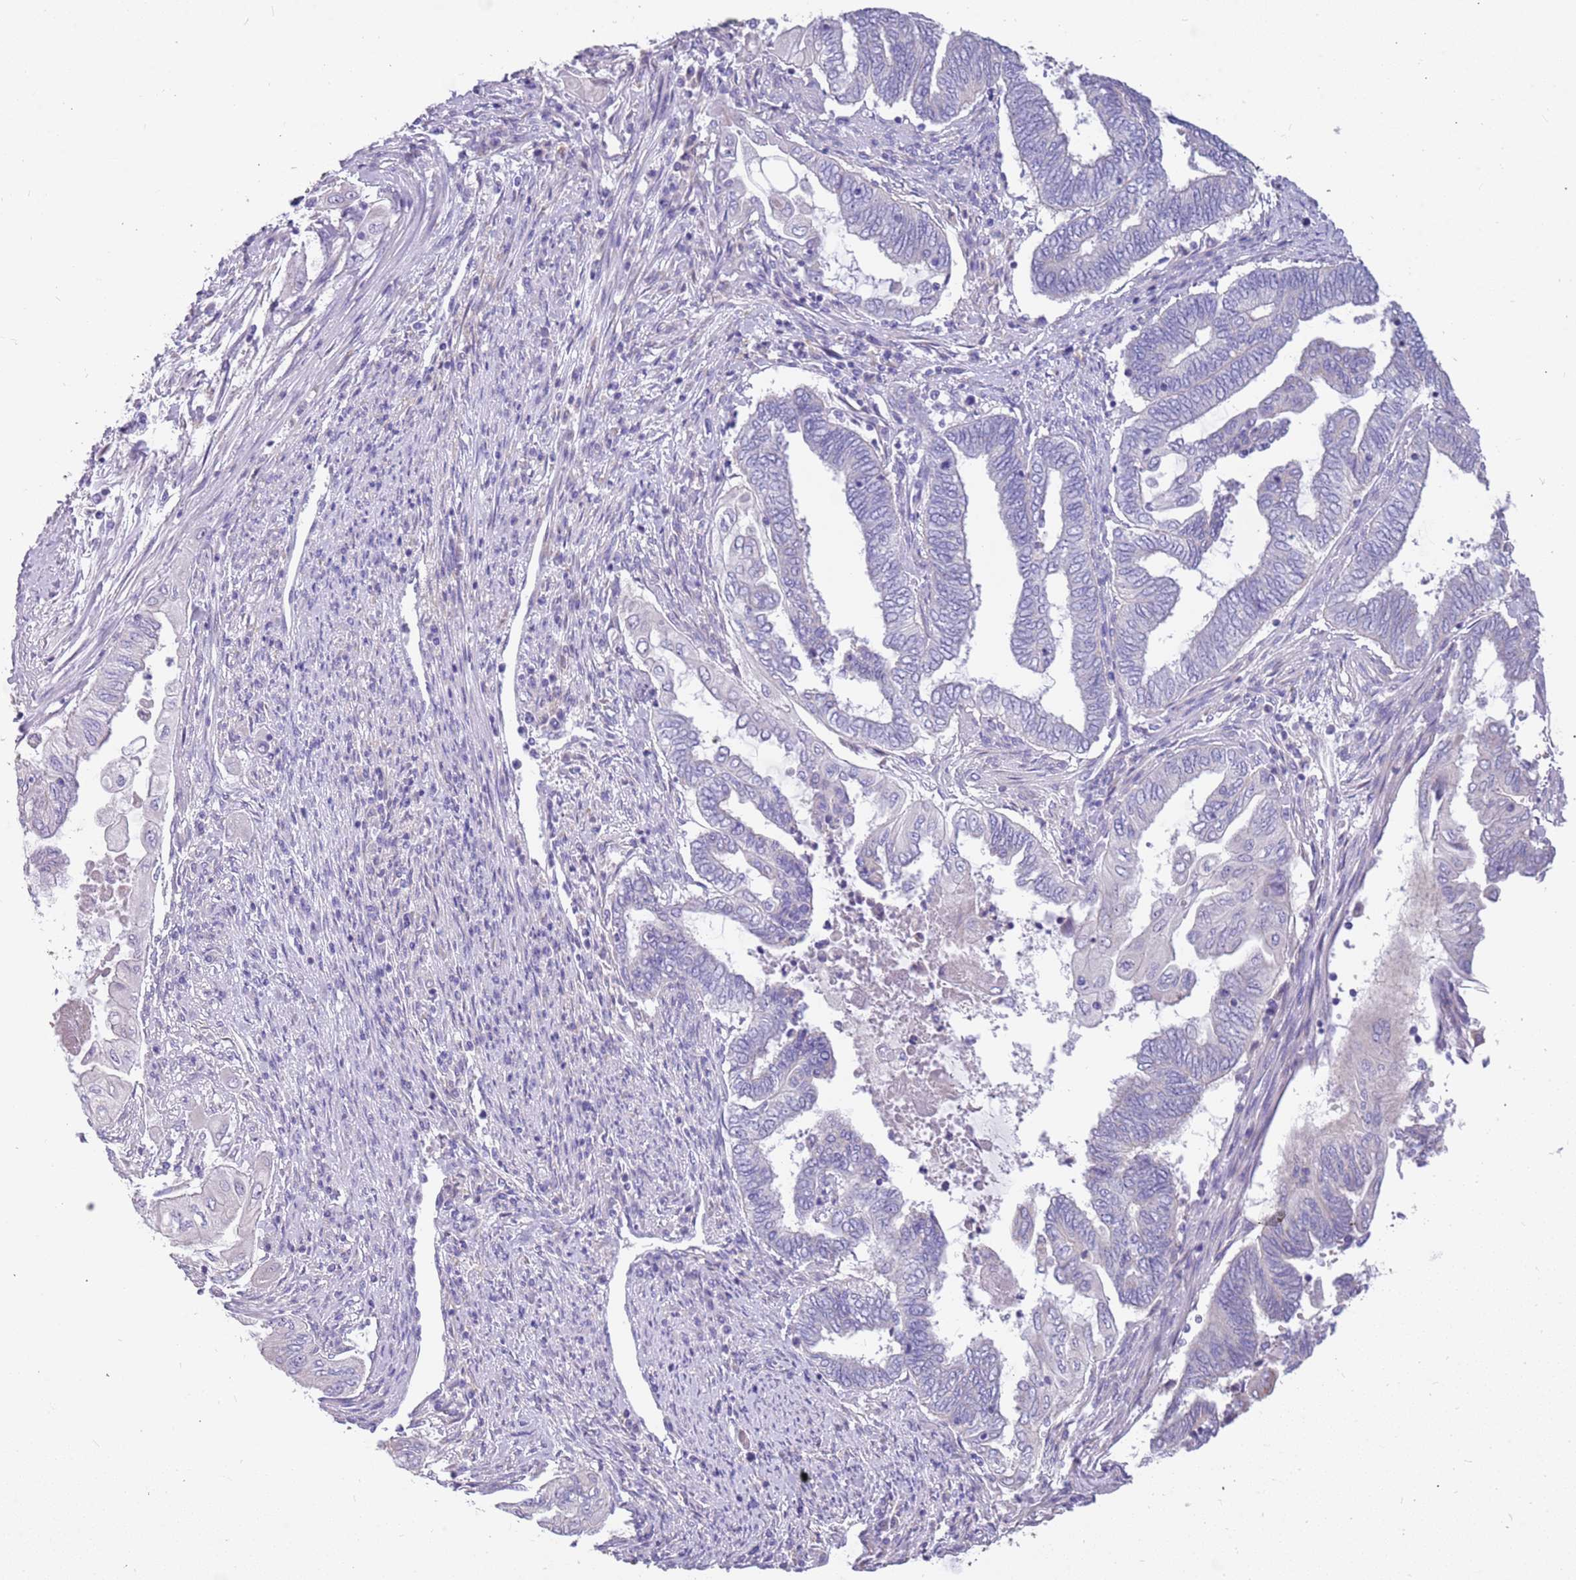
{"staining": {"intensity": "negative", "quantity": "none", "location": "none"}, "tissue": "endometrial cancer", "cell_type": "Tumor cells", "image_type": "cancer", "snomed": [{"axis": "morphology", "description": "Adenocarcinoma, NOS"}, {"axis": "topography", "description": "Uterus"}, {"axis": "topography", "description": "Endometrium"}], "caption": "This histopathology image is of endometrial cancer (adenocarcinoma) stained with immunohistochemistry to label a protein in brown with the nuclei are counter-stained blue. There is no expression in tumor cells.", "gene": "RHCG", "patient": {"sex": "female", "age": 70}}